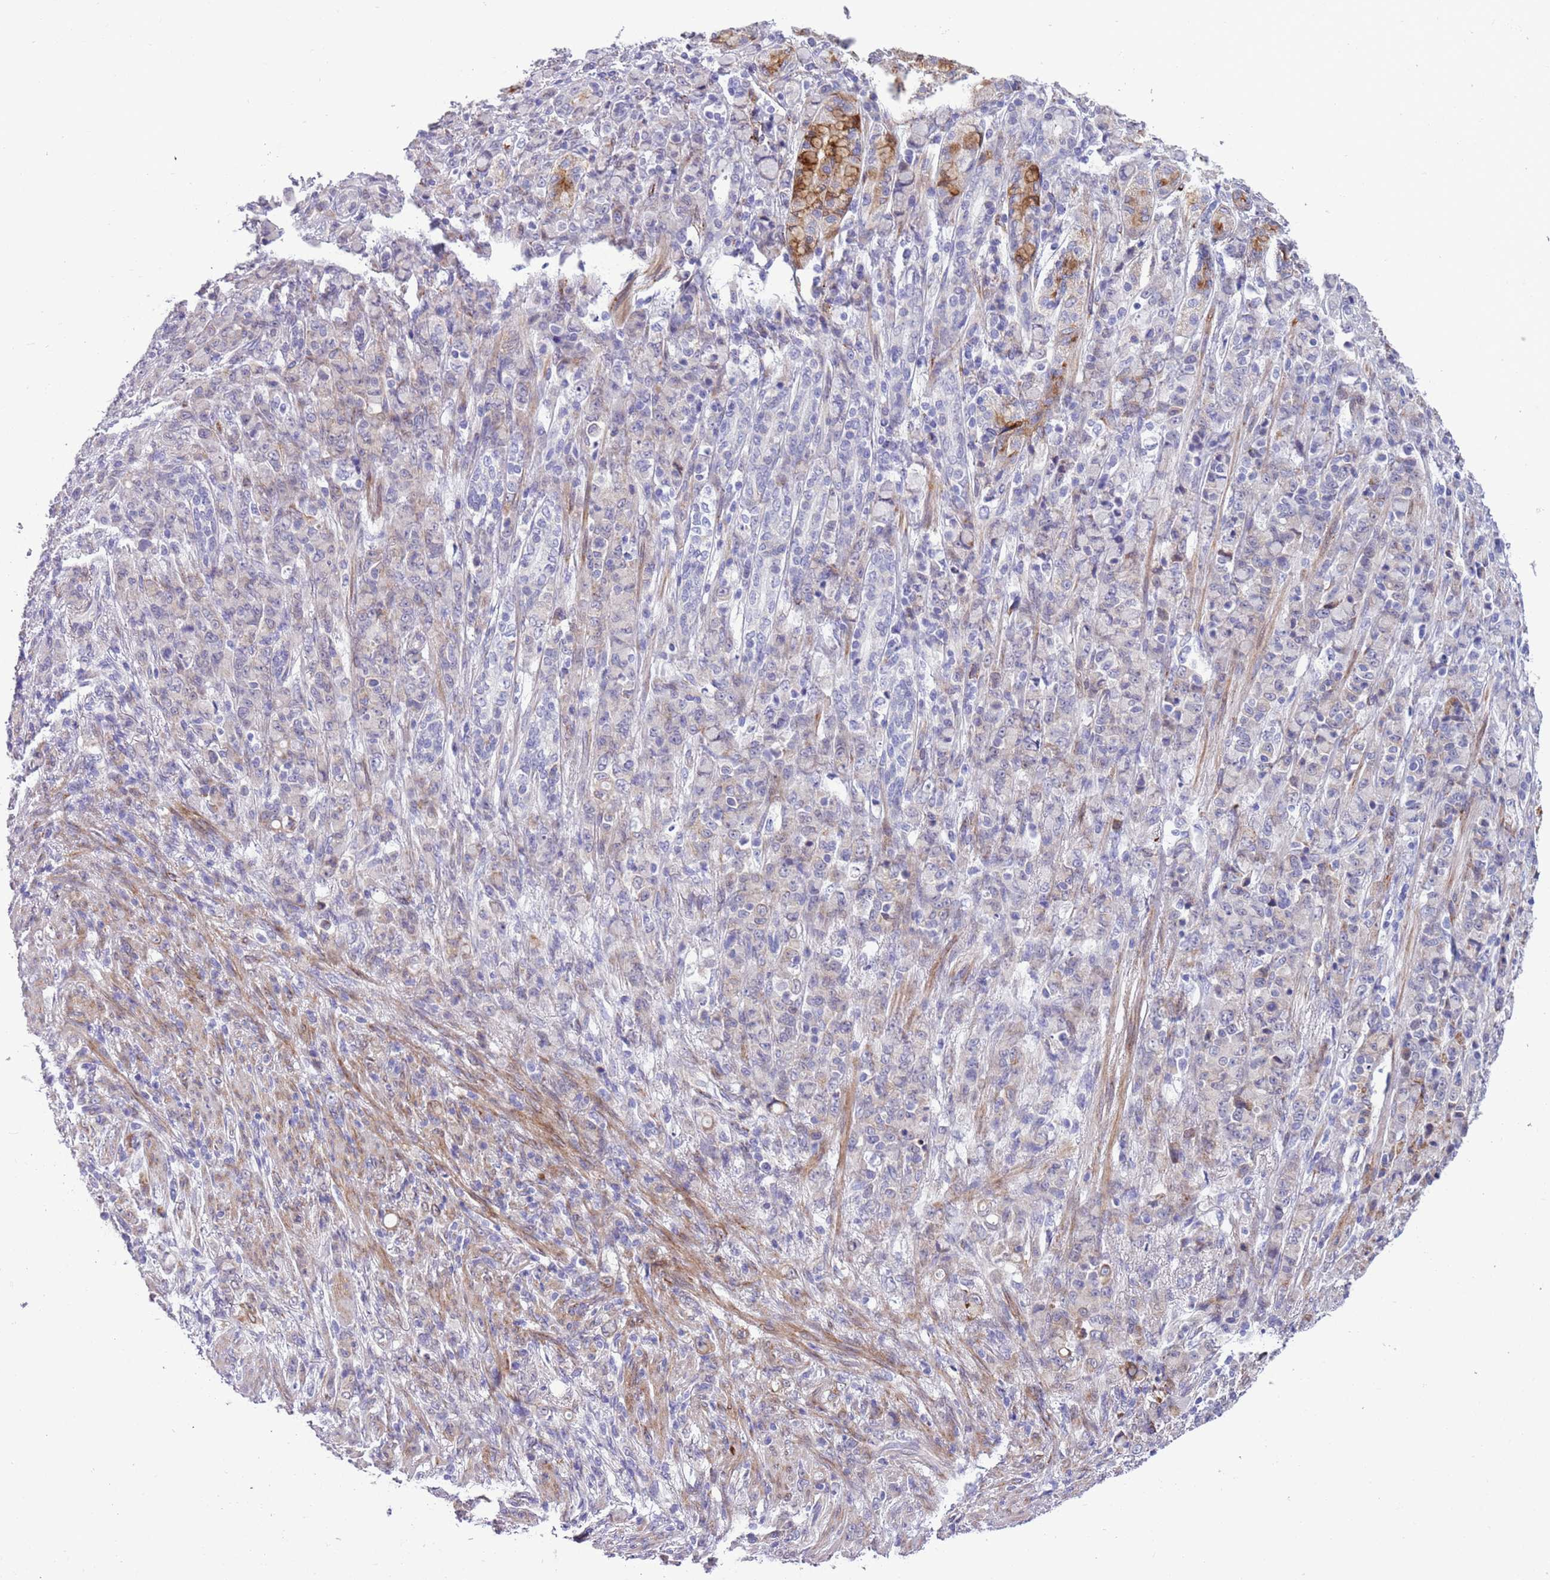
{"staining": {"intensity": "negative", "quantity": "none", "location": "none"}, "tissue": "stomach cancer", "cell_type": "Tumor cells", "image_type": "cancer", "snomed": [{"axis": "morphology", "description": "Adenocarcinoma, NOS"}, {"axis": "topography", "description": "Stomach"}], "caption": "Tumor cells are negative for brown protein staining in stomach cancer (adenocarcinoma). Brightfield microscopy of immunohistochemistry (IHC) stained with DAB (brown) and hematoxylin (blue), captured at high magnification.", "gene": "MRPL32", "patient": {"sex": "female", "age": 79}}